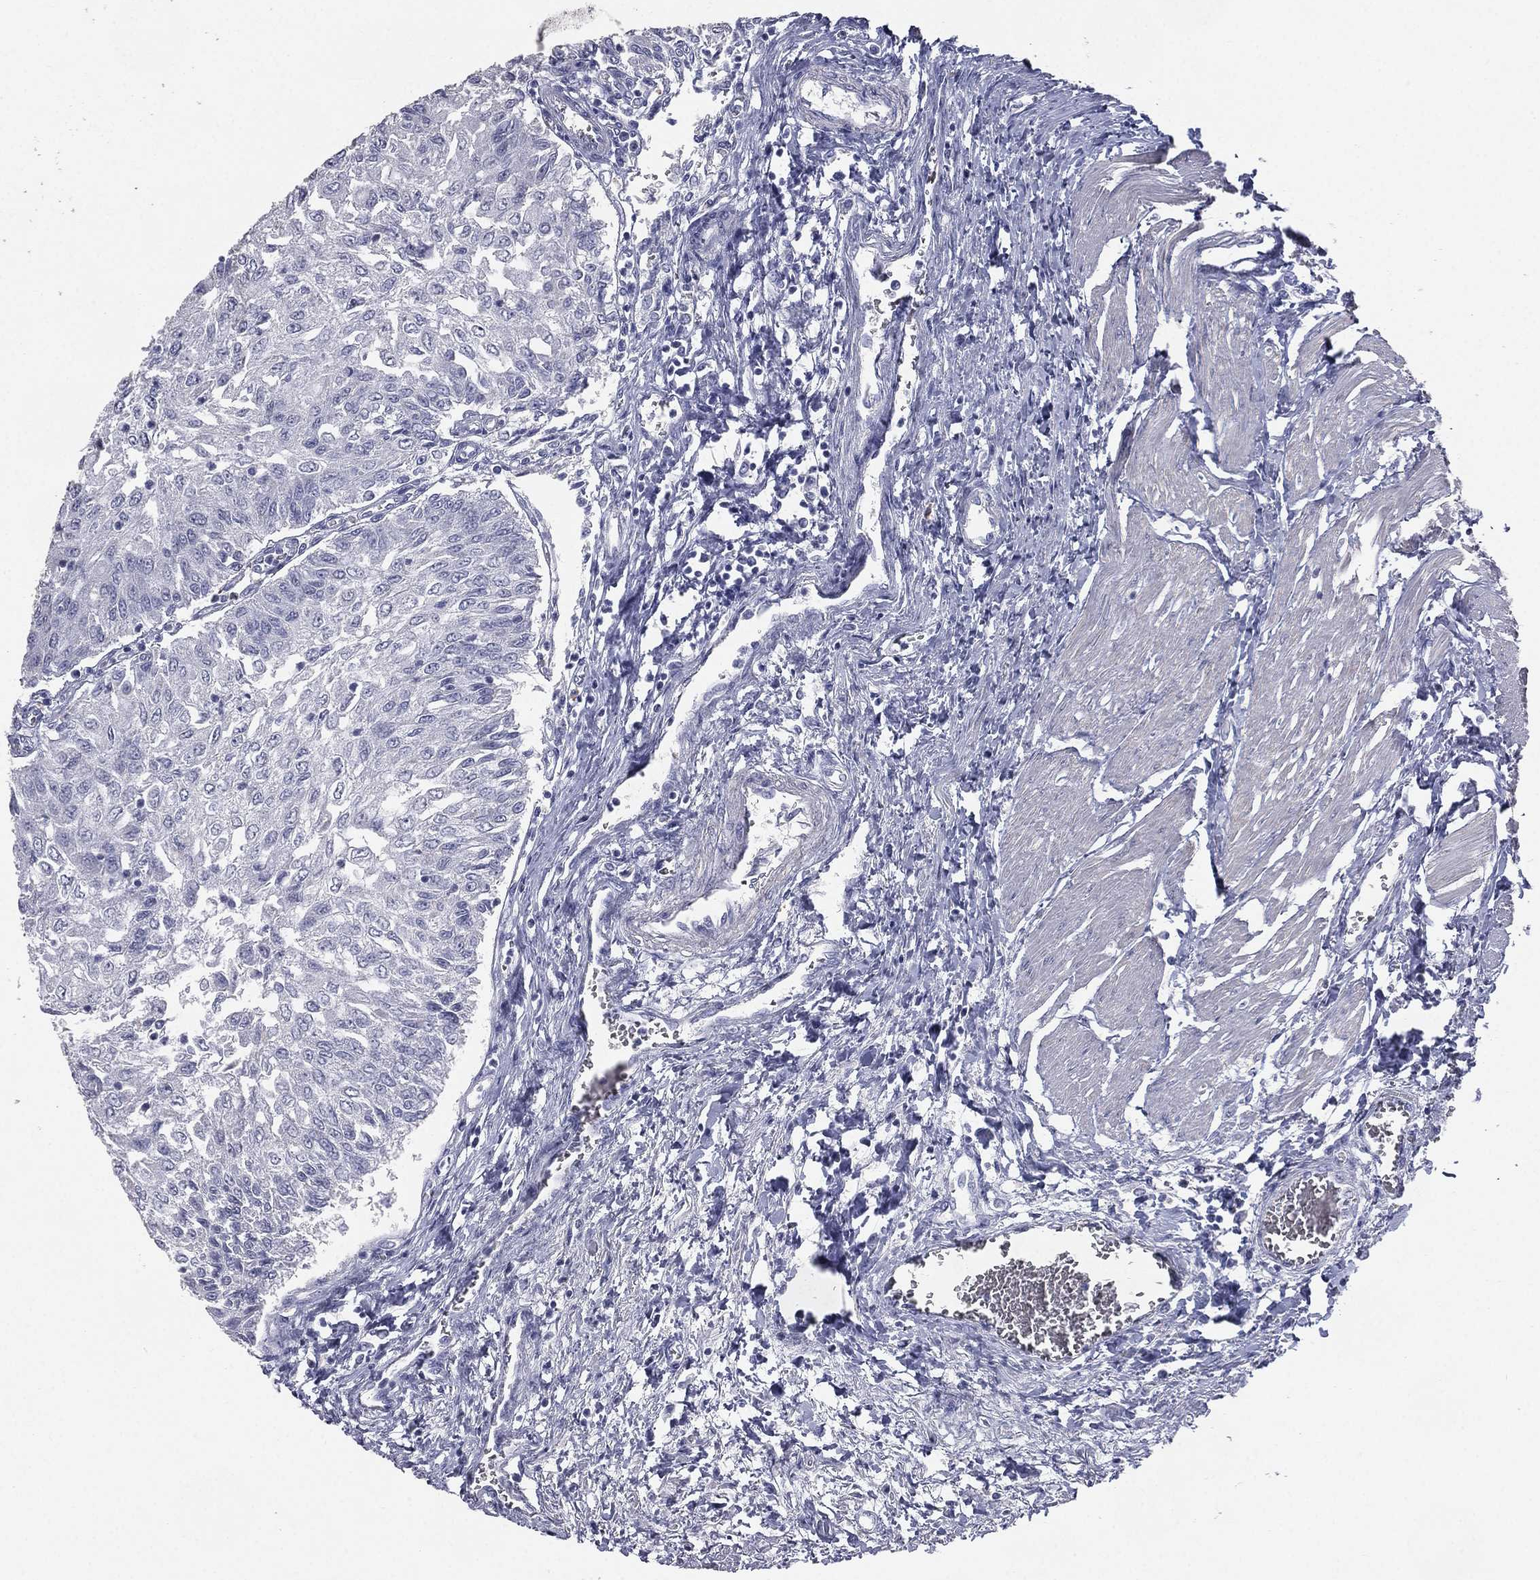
{"staining": {"intensity": "negative", "quantity": "none", "location": "none"}, "tissue": "urothelial cancer", "cell_type": "Tumor cells", "image_type": "cancer", "snomed": [{"axis": "morphology", "description": "Urothelial carcinoma, Low grade"}, {"axis": "topography", "description": "Urinary bladder"}], "caption": "The immunohistochemistry (IHC) image has no significant staining in tumor cells of urothelial cancer tissue. Nuclei are stained in blue.", "gene": "ESX1", "patient": {"sex": "male", "age": 78}}